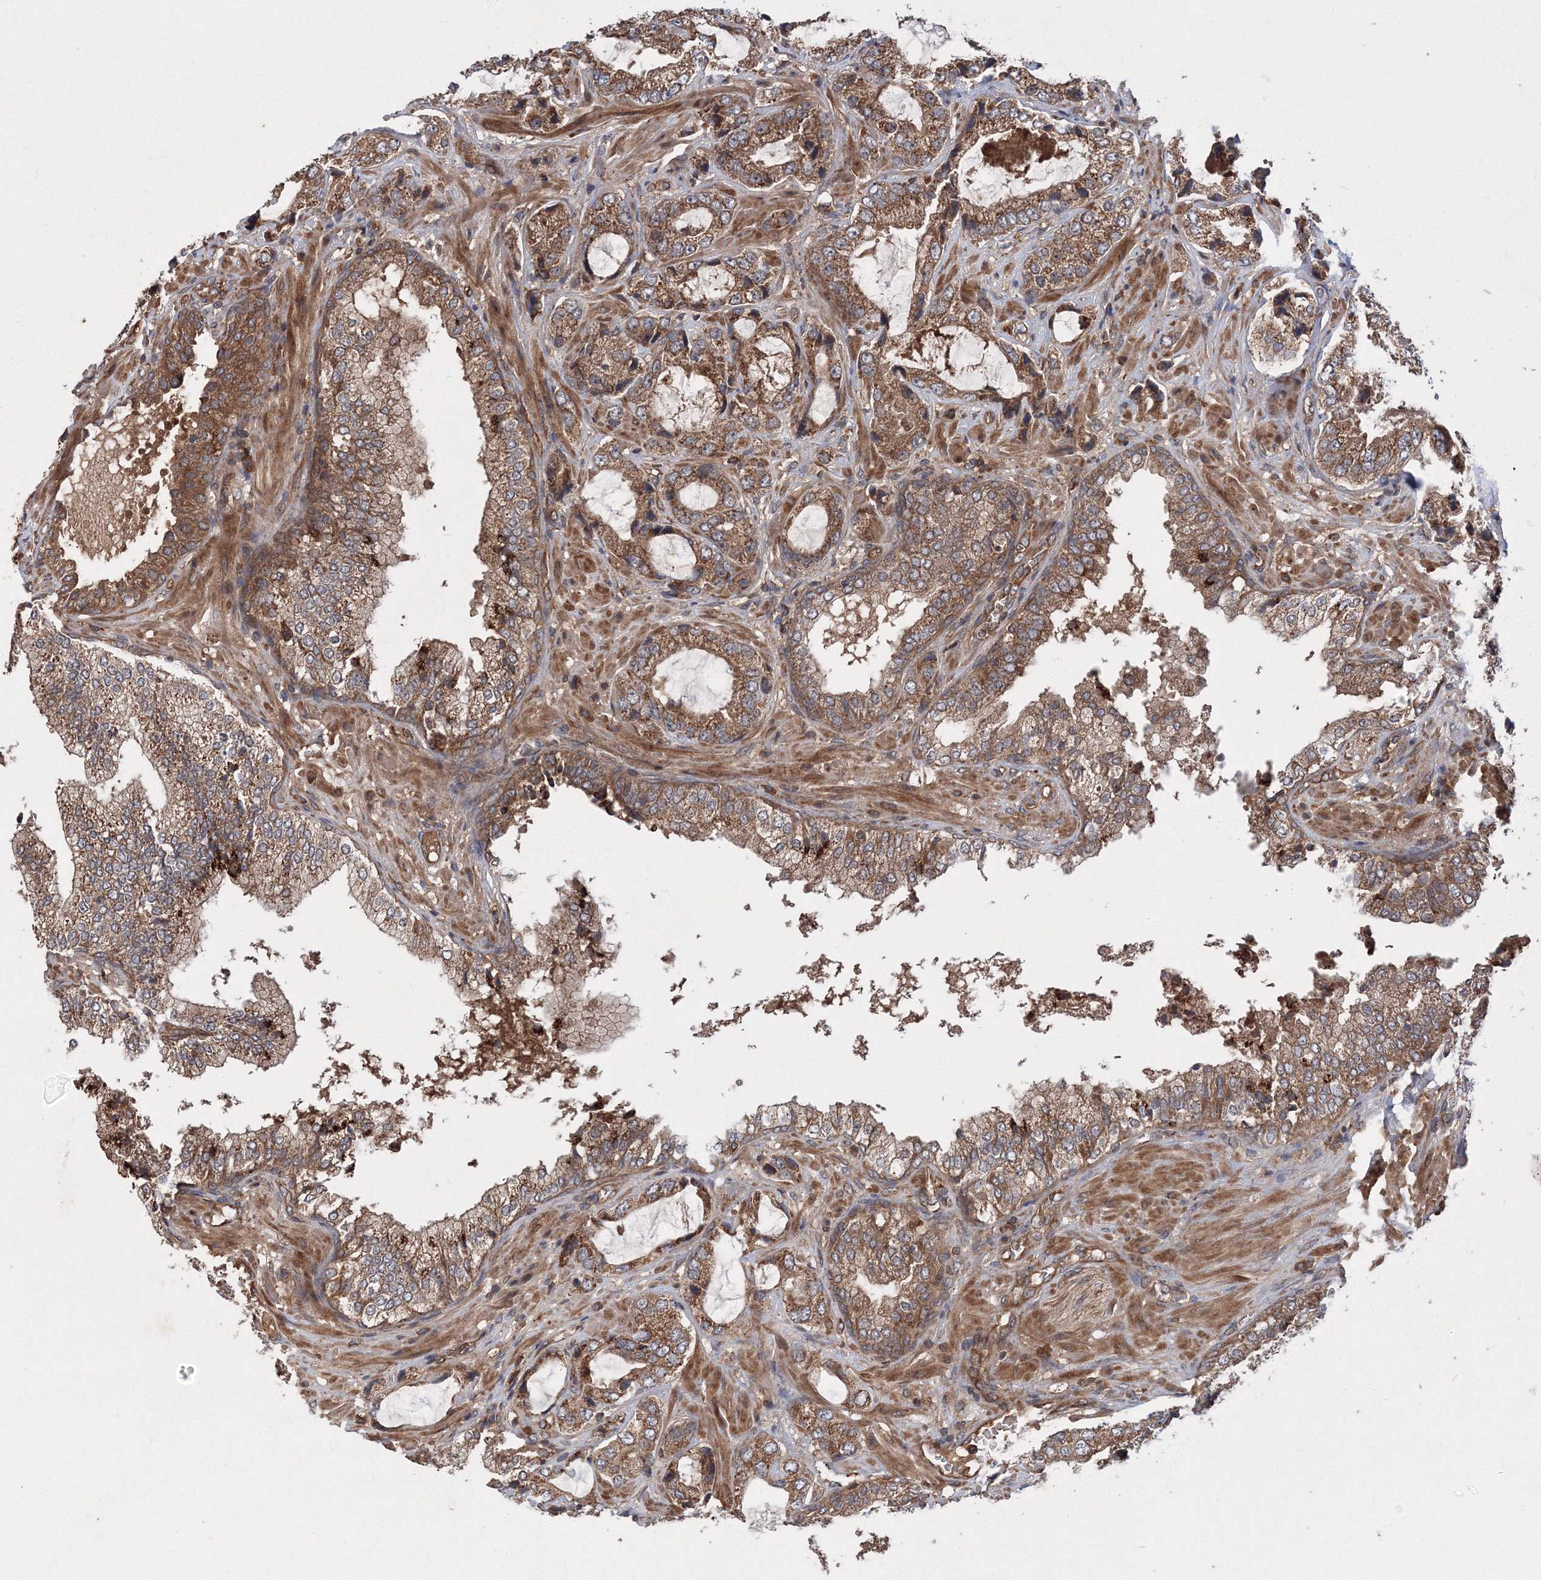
{"staining": {"intensity": "moderate", "quantity": ">75%", "location": "cytoplasmic/membranous"}, "tissue": "prostate cancer", "cell_type": "Tumor cells", "image_type": "cancer", "snomed": [{"axis": "morphology", "description": "Normal tissue, NOS"}, {"axis": "morphology", "description": "Adenocarcinoma, High grade"}, {"axis": "topography", "description": "Prostate"}, {"axis": "topography", "description": "Peripheral nerve tissue"}], "caption": "Prostate cancer stained with a brown dye demonstrates moderate cytoplasmic/membranous positive expression in approximately >75% of tumor cells.", "gene": "ATG3", "patient": {"sex": "male", "age": 59}}